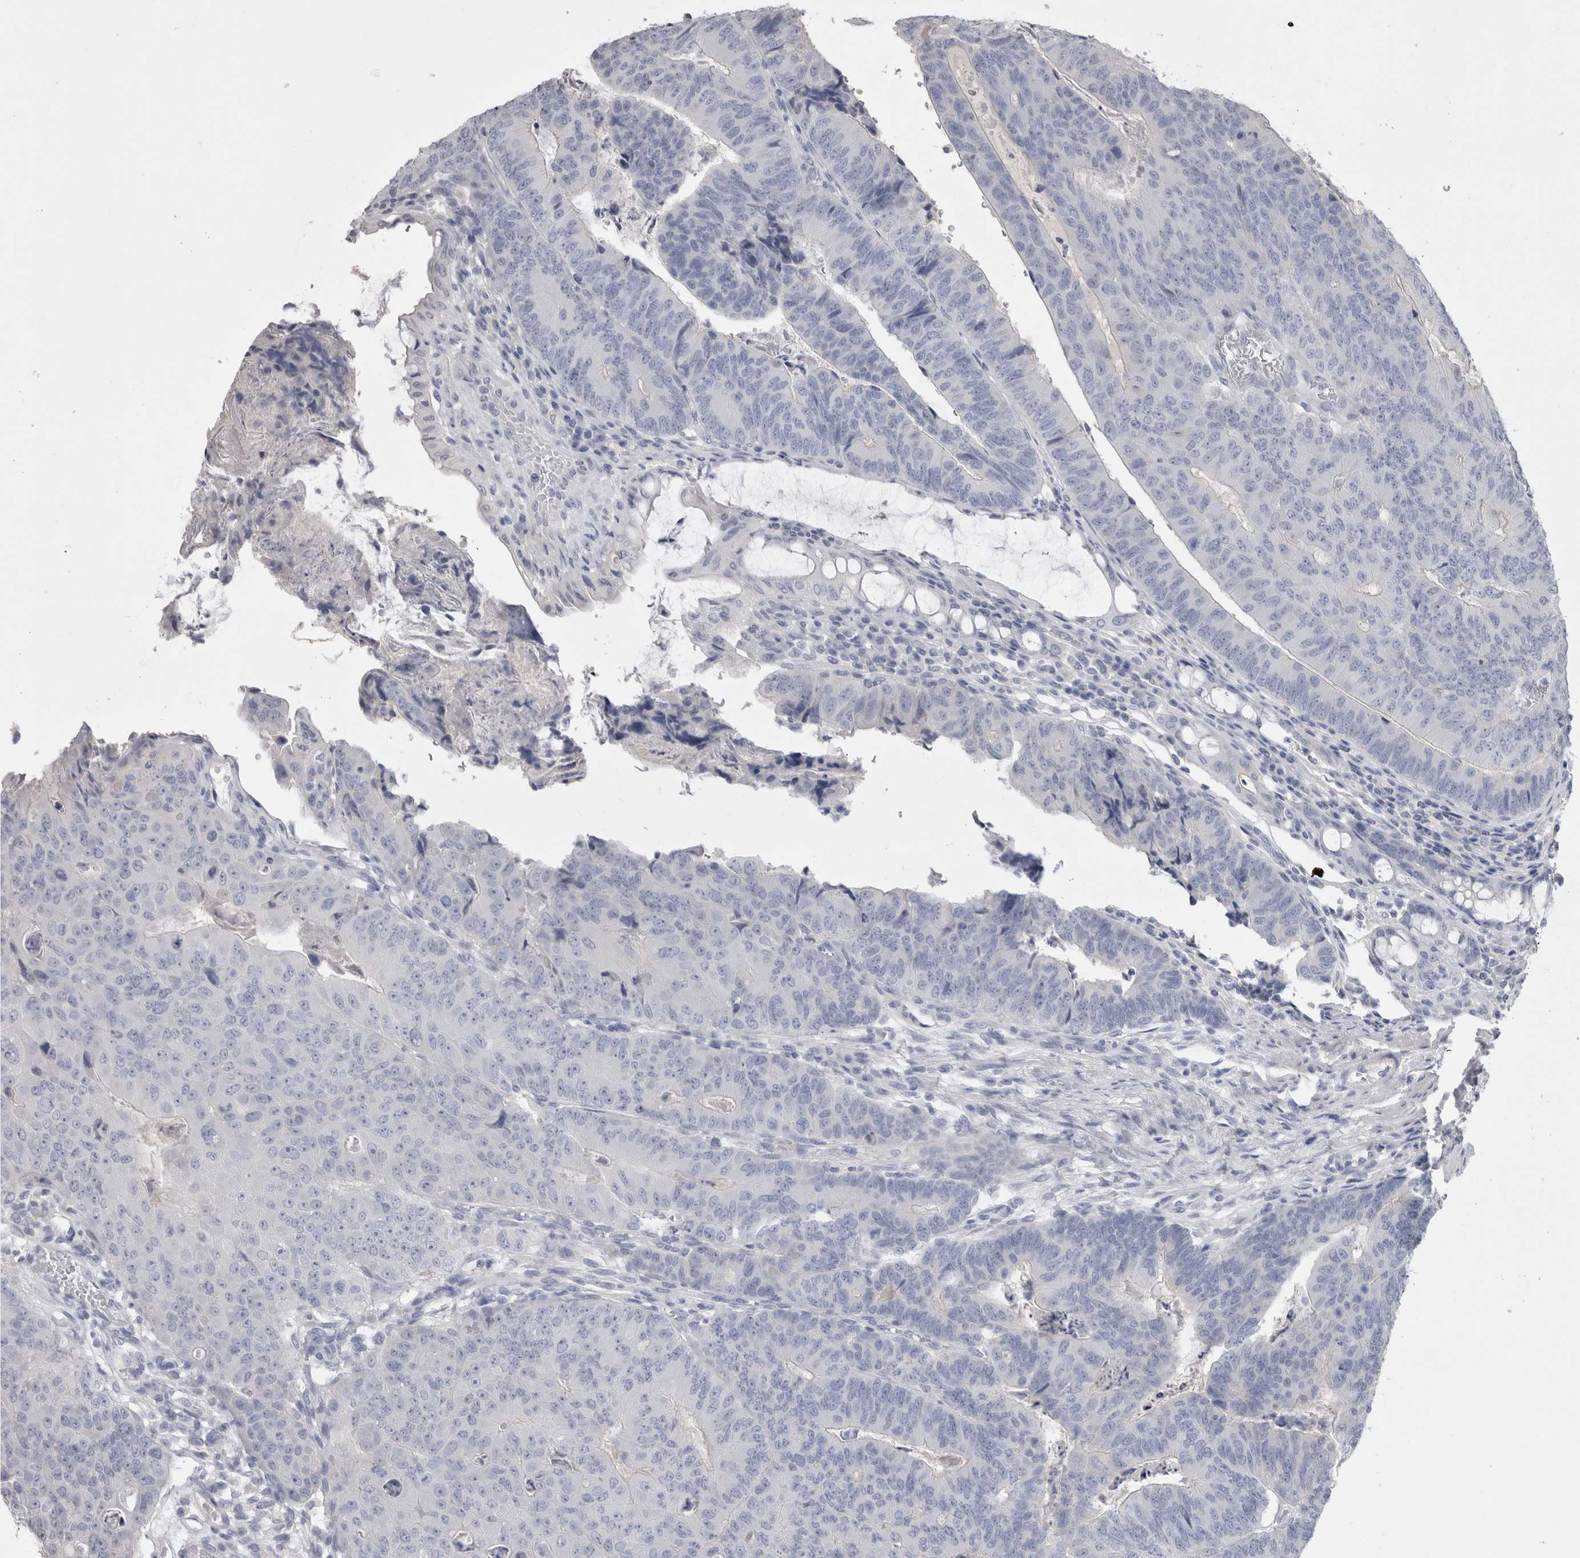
{"staining": {"intensity": "negative", "quantity": "none", "location": "none"}, "tissue": "colorectal cancer", "cell_type": "Tumor cells", "image_type": "cancer", "snomed": [{"axis": "morphology", "description": "Adenocarcinoma, NOS"}, {"axis": "topography", "description": "Colon"}], "caption": "Tumor cells show no significant protein expression in colorectal cancer (adenocarcinoma).", "gene": "ADAM2", "patient": {"sex": "female", "age": 67}}